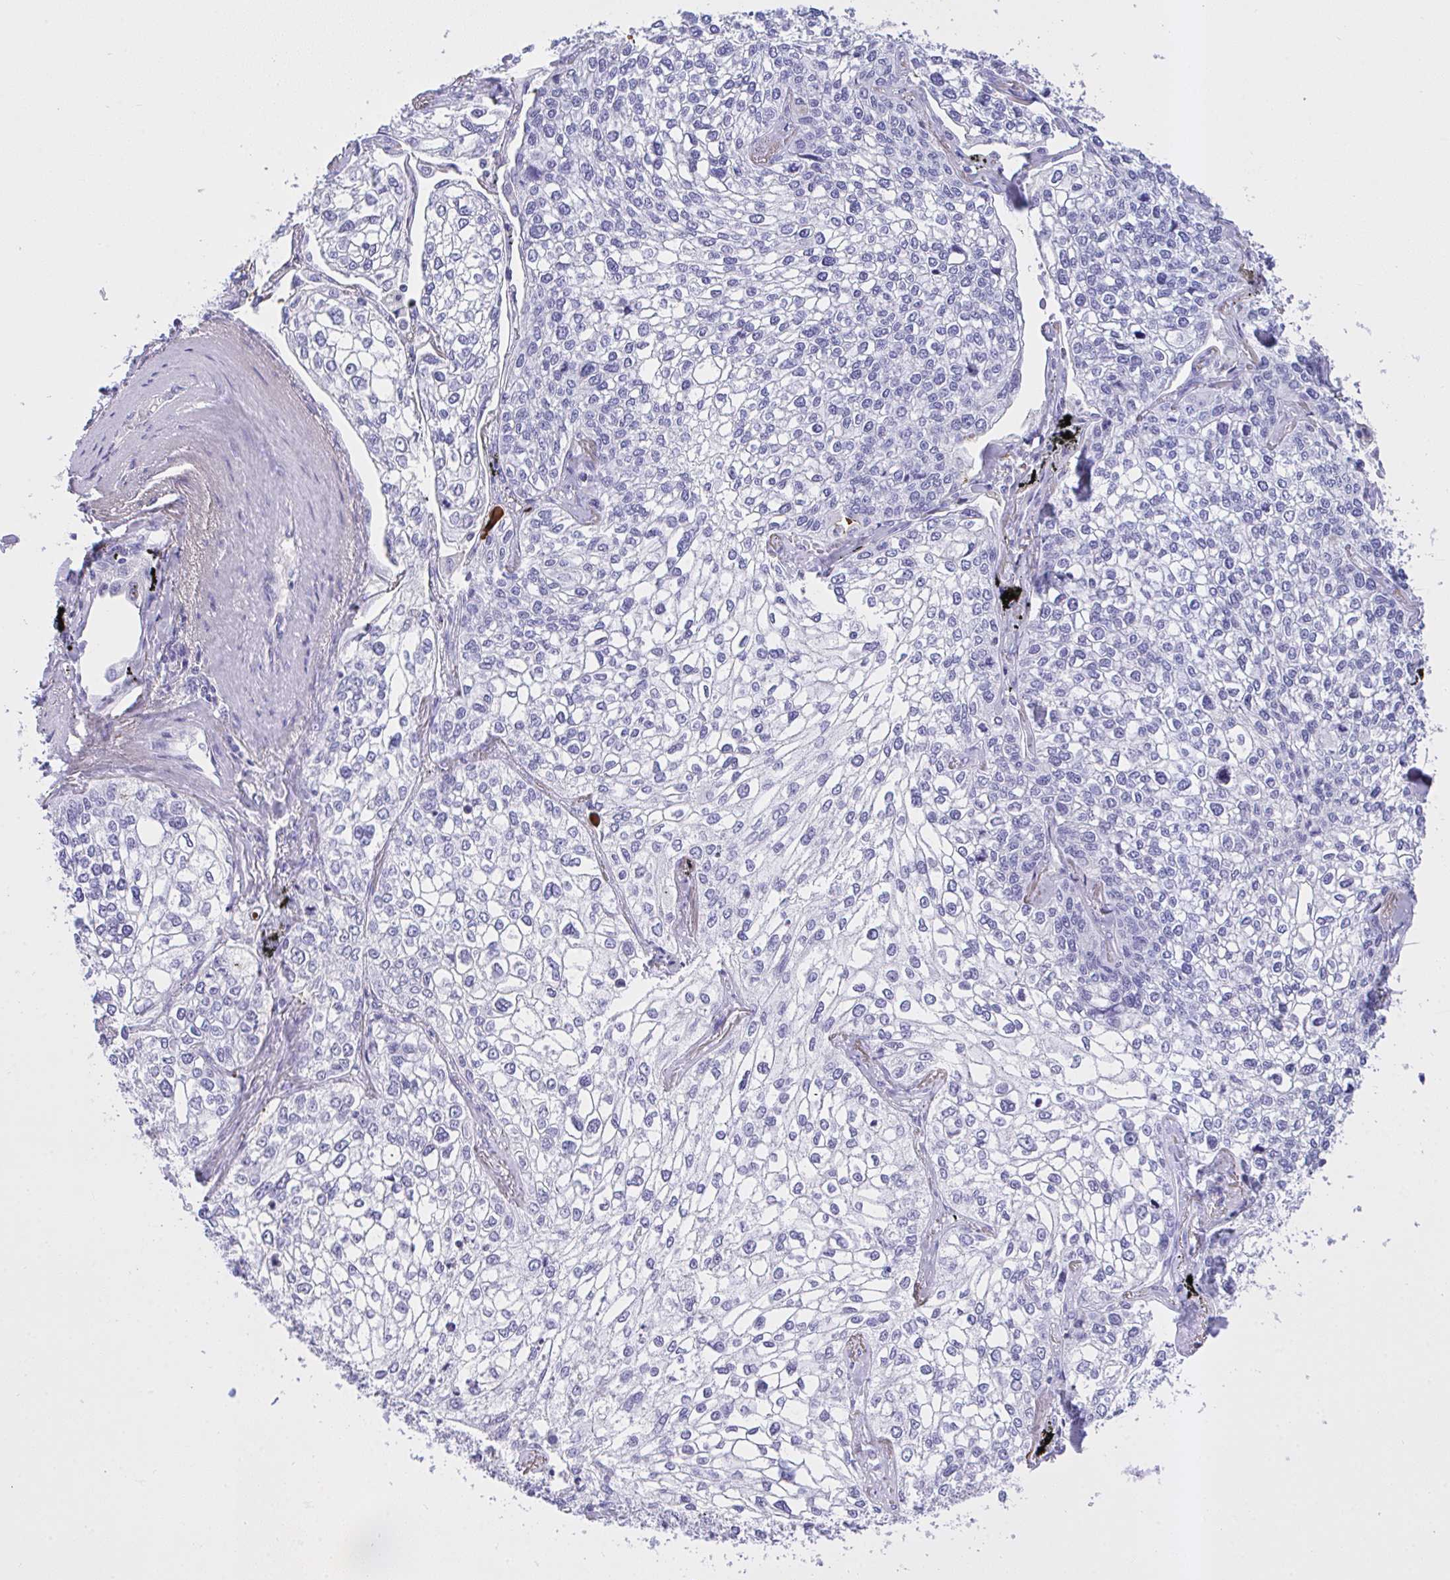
{"staining": {"intensity": "negative", "quantity": "none", "location": "none"}, "tissue": "lung cancer", "cell_type": "Tumor cells", "image_type": "cancer", "snomed": [{"axis": "morphology", "description": "Squamous cell carcinoma, NOS"}, {"axis": "topography", "description": "Lung"}], "caption": "Histopathology image shows no significant protein positivity in tumor cells of lung squamous cell carcinoma. (DAB (3,3'-diaminobenzidine) immunohistochemistry (IHC) visualized using brightfield microscopy, high magnification).", "gene": "AKR1D1", "patient": {"sex": "male", "age": 74}}